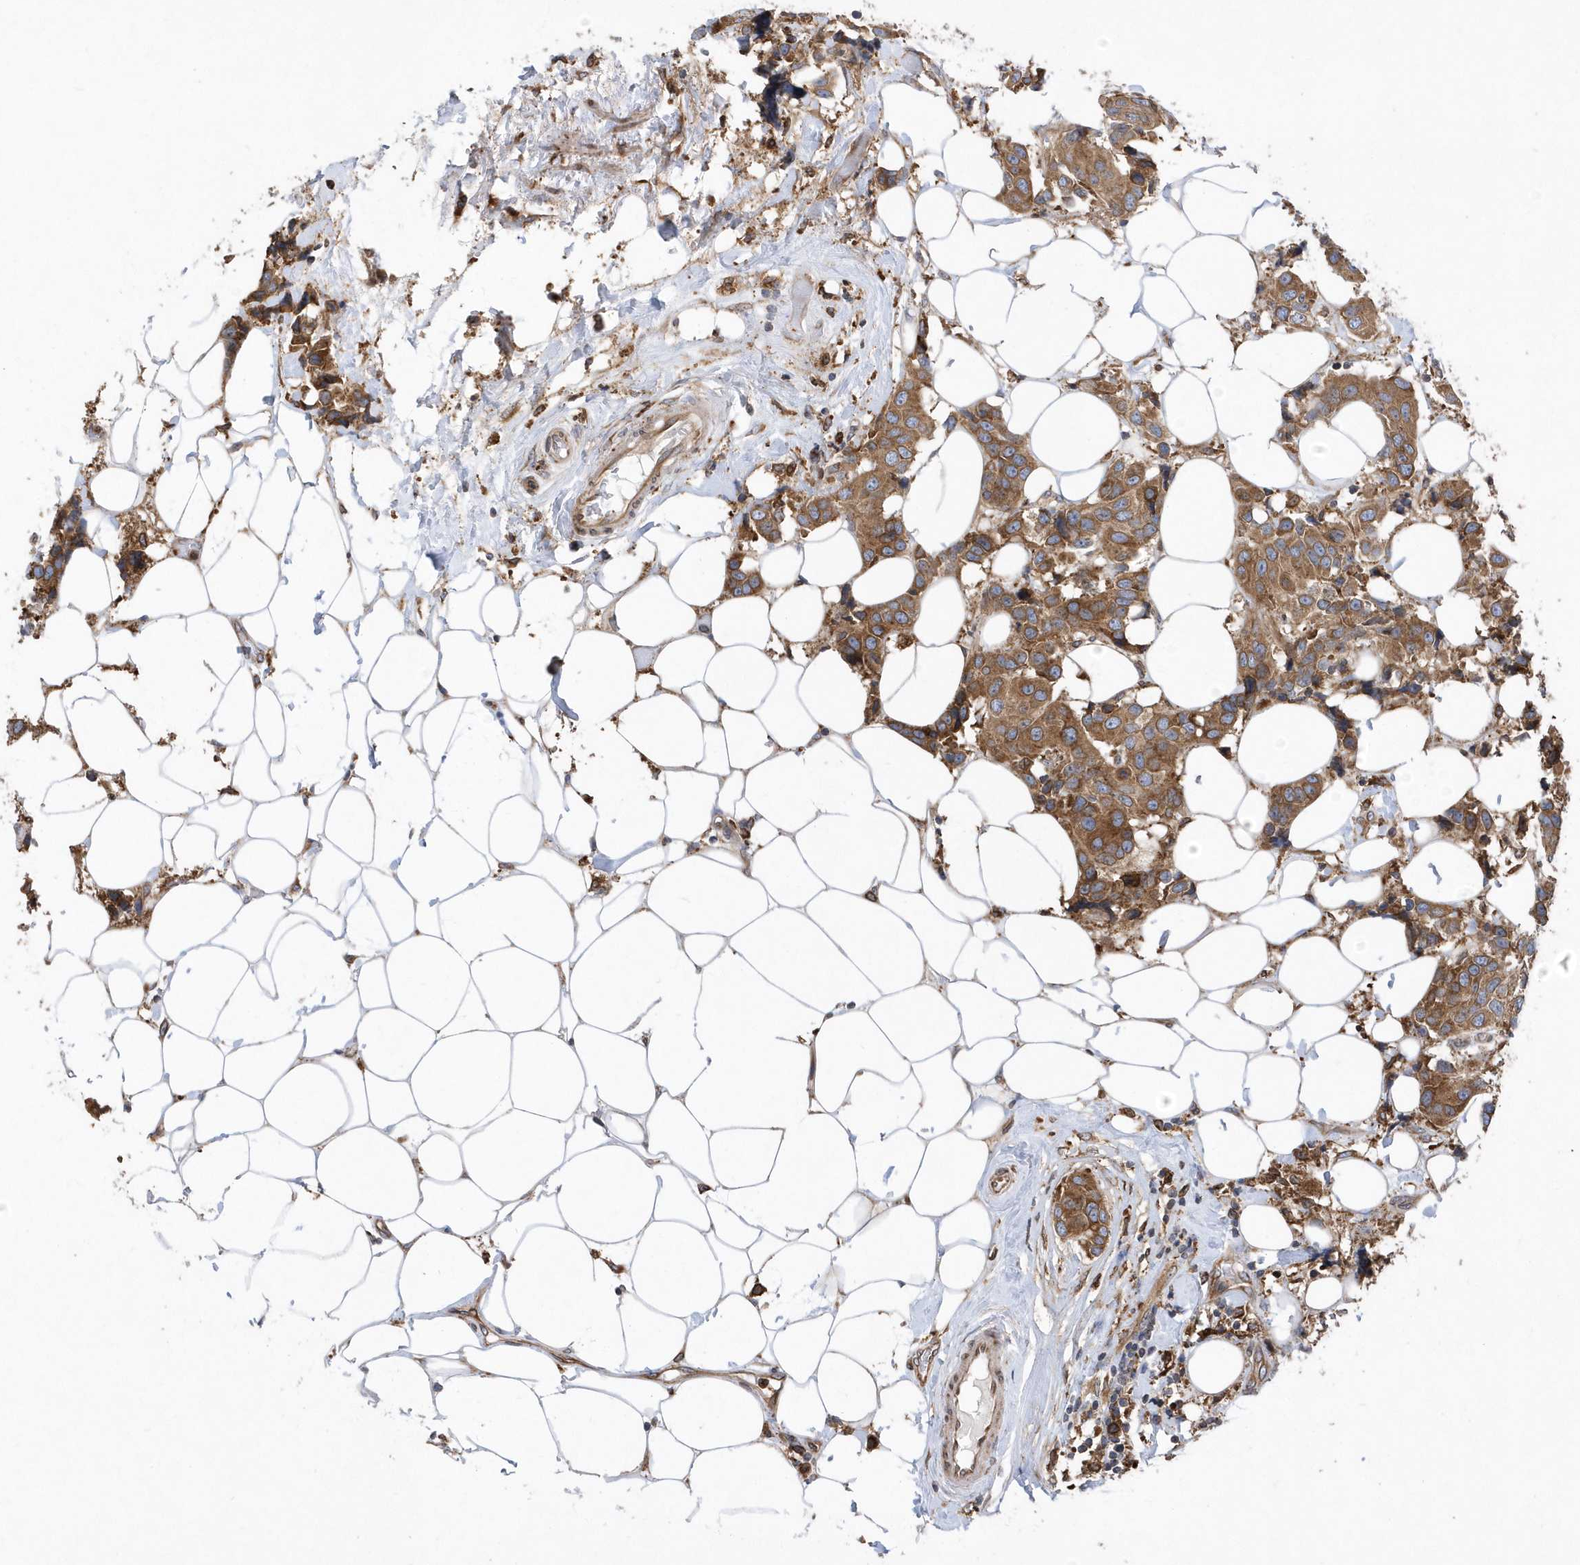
{"staining": {"intensity": "moderate", "quantity": ">75%", "location": "cytoplasmic/membranous"}, "tissue": "breast cancer", "cell_type": "Tumor cells", "image_type": "cancer", "snomed": [{"axis": "morphology", "description": "Normal tissue, NOS"}, {"axis": "morphology", "description": "Duct carcinoma"}, {"axis": "topography", "description": "Breast"}], "caption": "Immunohistochemistry of human infiltrating ductal carcinoma (breast) shows medium levels of moderate cytoplasmic/membranous expression in approximately >75% of tumor cells.", "gene": "VAMP7", "patient": {"sex": "female", "age": 39}}